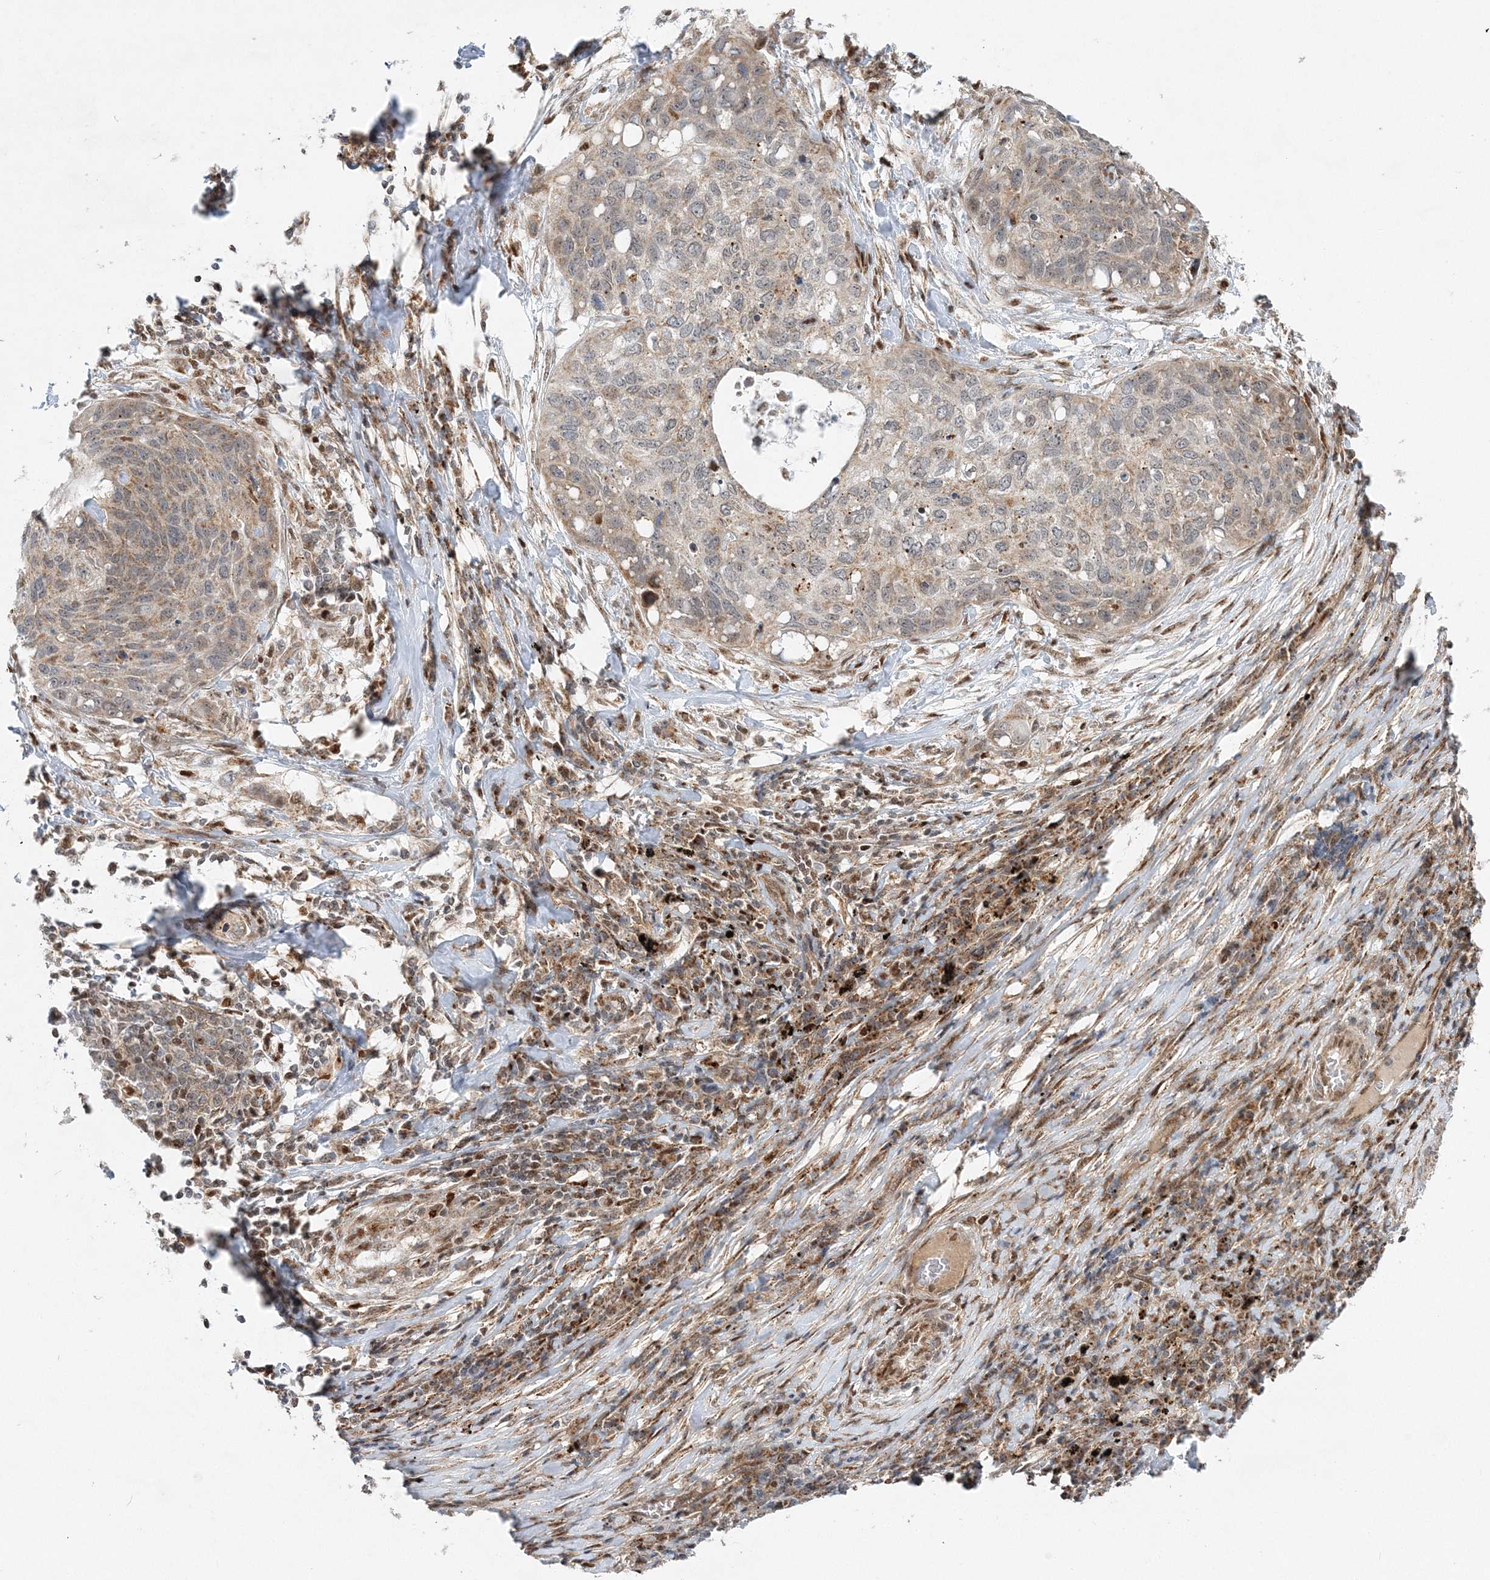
{"staining": {"intensity": "weak", "quantity": "25%-75%", "location": "cytoplasmic/membranous"}, "tissue": "lung cancer", "cell_type": "Tumor cells", "image_type": "cancer", "snomed": [{"axis": "morphology", "description": "Squamous cell carcinoma, NOS"}, {"axis": "topography", "description": "Lung"}], "caption": "Squamous cell carcinoma (lung) stained for a protein reveals weak cytoplasmic/membranous positivity in tumor cells.", "gene": "RAB11FIP2", "patient": {"sex": "female", "age": 63}}